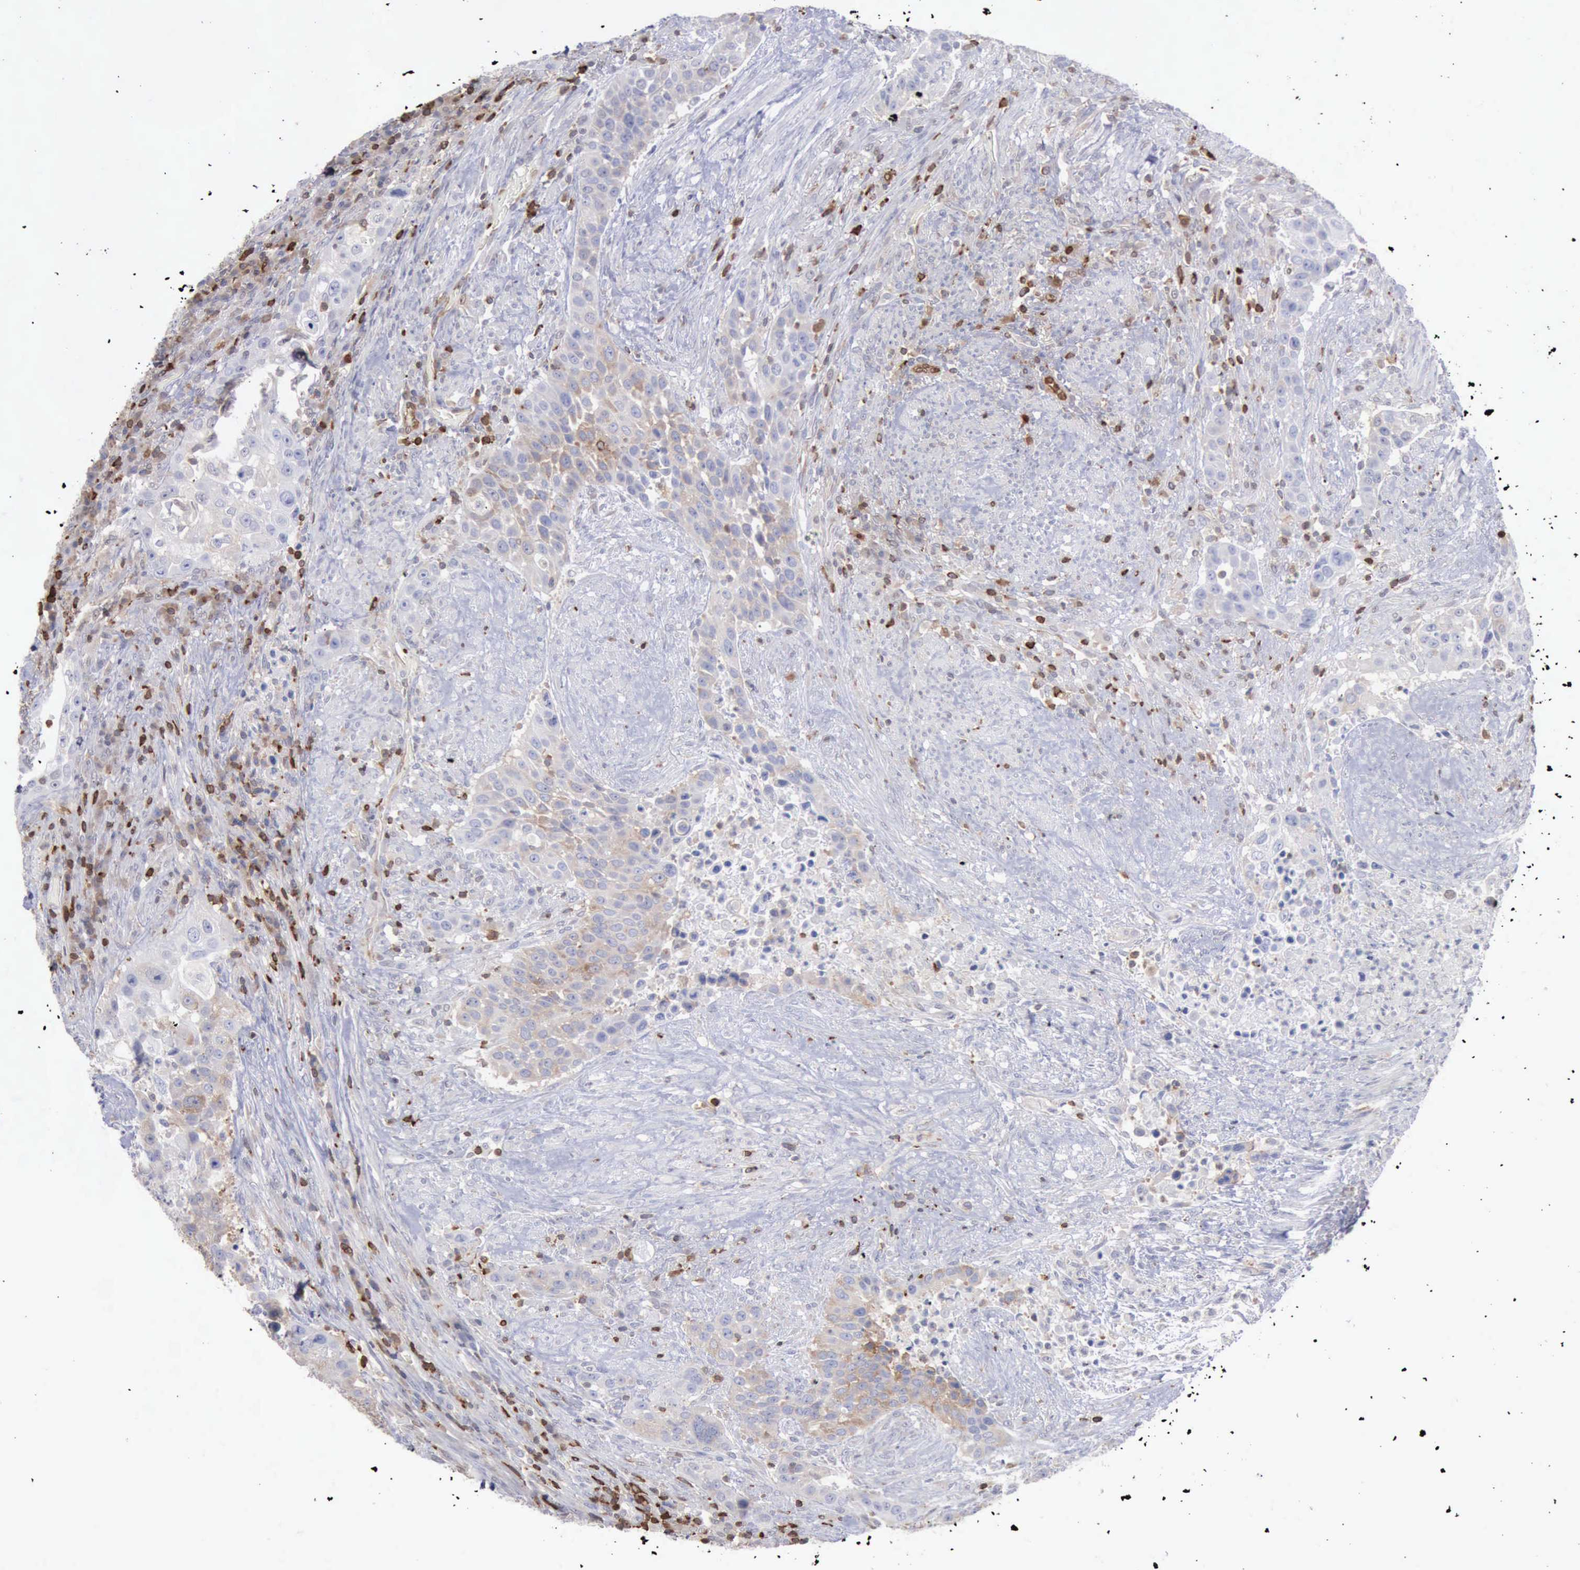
{"staining": {"intensity": "weak", "quantity": "25%-75%", "location": "cytoplasmic/membranous"}, "tissue": "urothelial cancer", "cell_type": "Tumor cells", "image_type": "cancer", "snomed": [{"axis": "morphology", "description": "Urothelial carcinoma, High grade"}, {"axis": "topography", "description": "Urinary bladder"}], "caption": "Immunohistochemistry (IHC) of urothelial cancer exhibits low levels of weak cytoplasmic/membranous staining in about 25%-75% of tumor cells. The protein of interest is stained brown, and the nuclei are stained in blue (DAB IHC with brightfield microscopy, high magnification).", "gene": "PDCD4", "patient": {"sex": "male", "age": 74}}